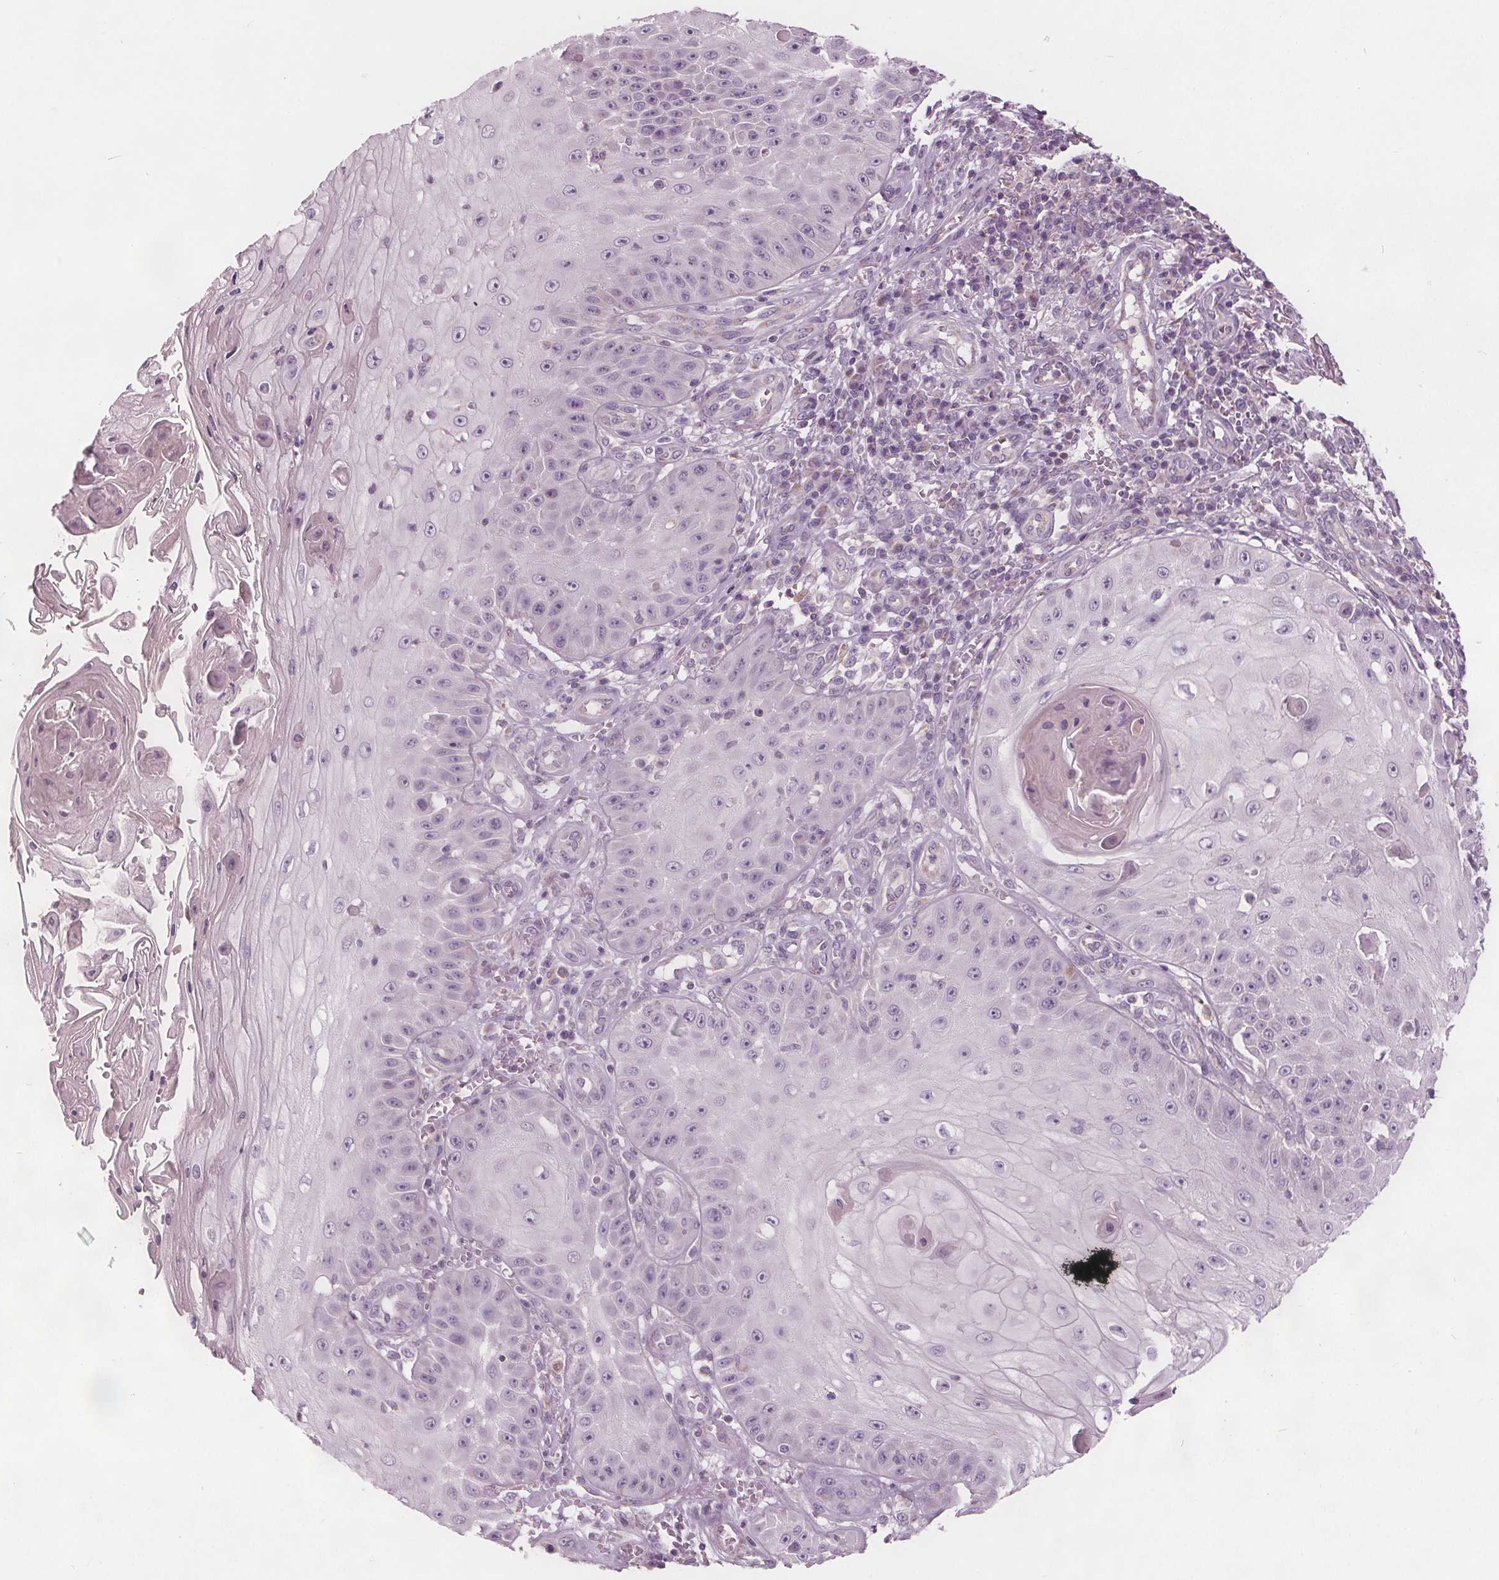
{"staining": {"intensity": "negative", "quantity": "none", "location": "none"}, "tissue": "skin cancer", "cell_type": "Tumor cells", "image_type": "cancer", "snomed": [{"axis": "morphology", "description": "Squamous cell carcinoma, NOS"}, {"axis": "topography", "description": "Skin"}], "caption": "A micrograph of human squamous cell carcinoma (skin) is negative for staining in tumor cells.", "gene": "ECI2", "patient": {"sex": "male", "age": 70}}